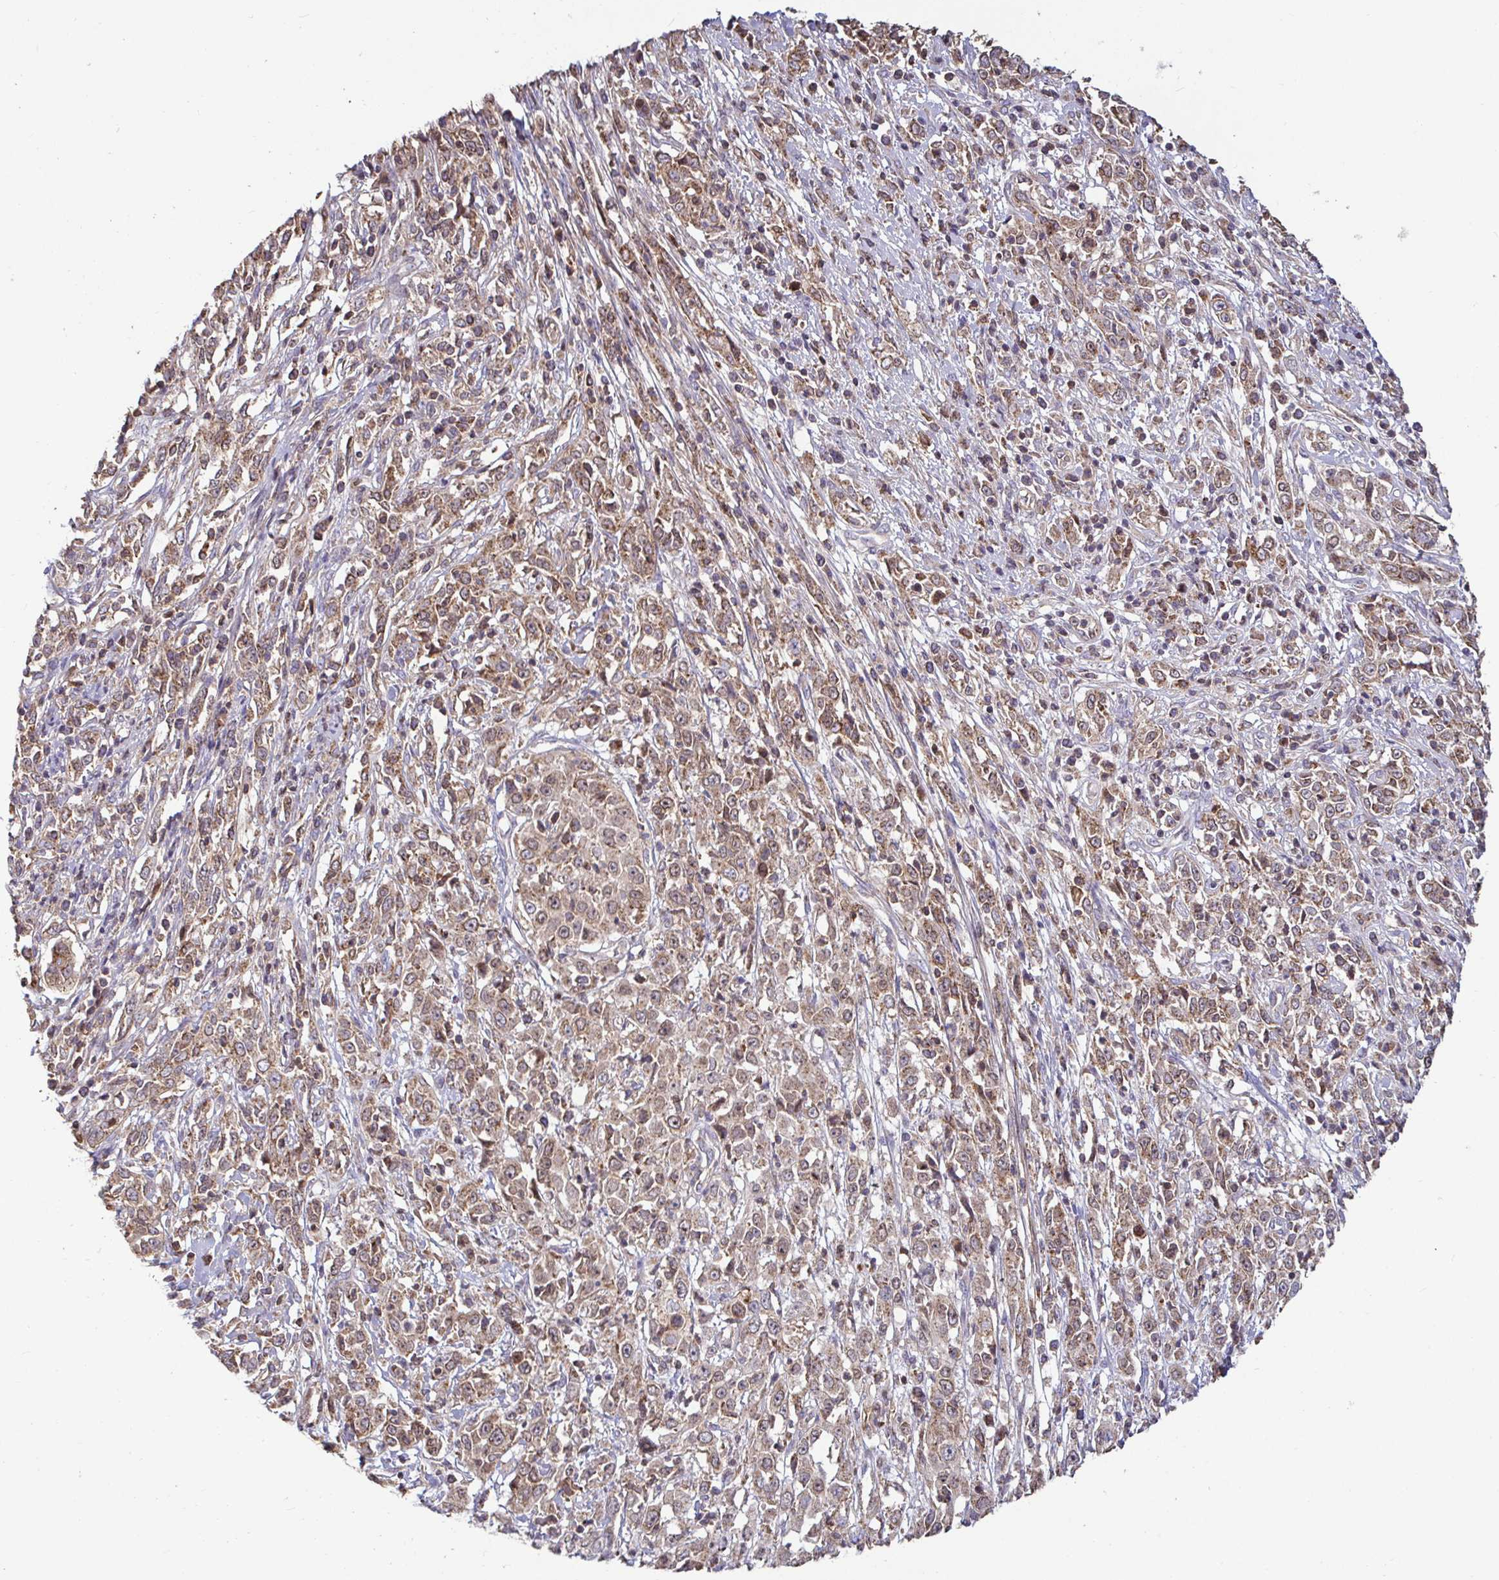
{"staining": {"intensity": "moderate", "quantity": ">75%", "location": "cytoplasmic/membranous"}, "tissue": "cervical cancer", "cell_type": "Tumor cells", "image_type": "cancer", "snomed": [{"axis": "morphology", "description": "Adenocarcinoma, NOS"}, {"axis": "topography", "description": "Cervix"}], "caption": "Moderate cytoplasmic/membranous protein expression is appreciated in approximately >75% of tumor cells in cervical cancer.", "gene": "SPRY1", "patient": {"sex": "female", "age": 40}}